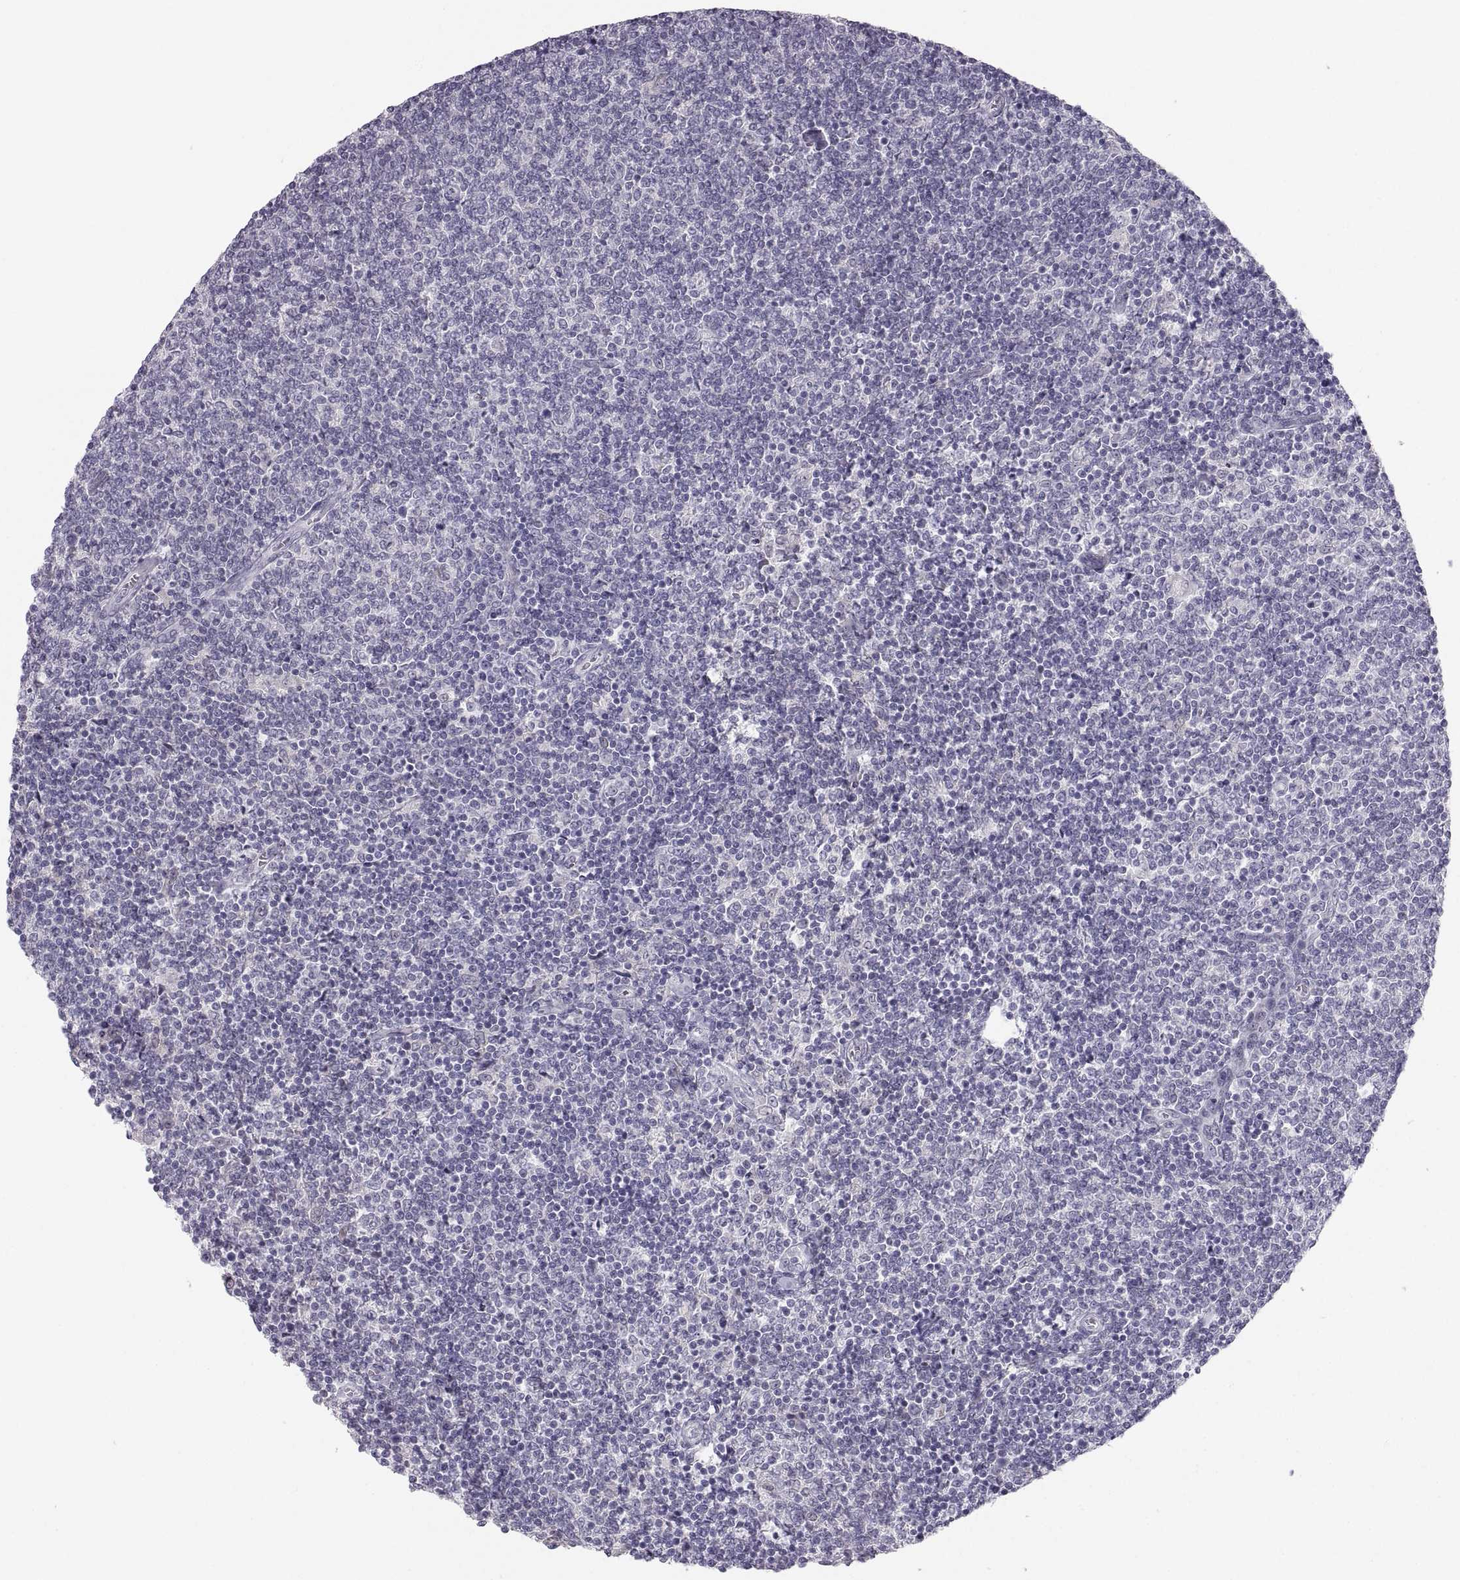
{"staining": {"intensity": "negative", "quantity": "none", "location": "none"}, "tissue": "lymphoma", "cell_type": "Tumor cells", "image_type": "cancer", "snomed": [{"axis": "morphology", "description": "Malignant lymphoma, non-Hodgkin's type, Low grade"}, {"axis": "topography", "description": "Lymph node"}], "caption": "Immunohistochemical staining of lymphoma demonstrates no significant expression in tumor cells.", "gene": "ZNF185", "patient": {"sex": "male", "age": 52}}